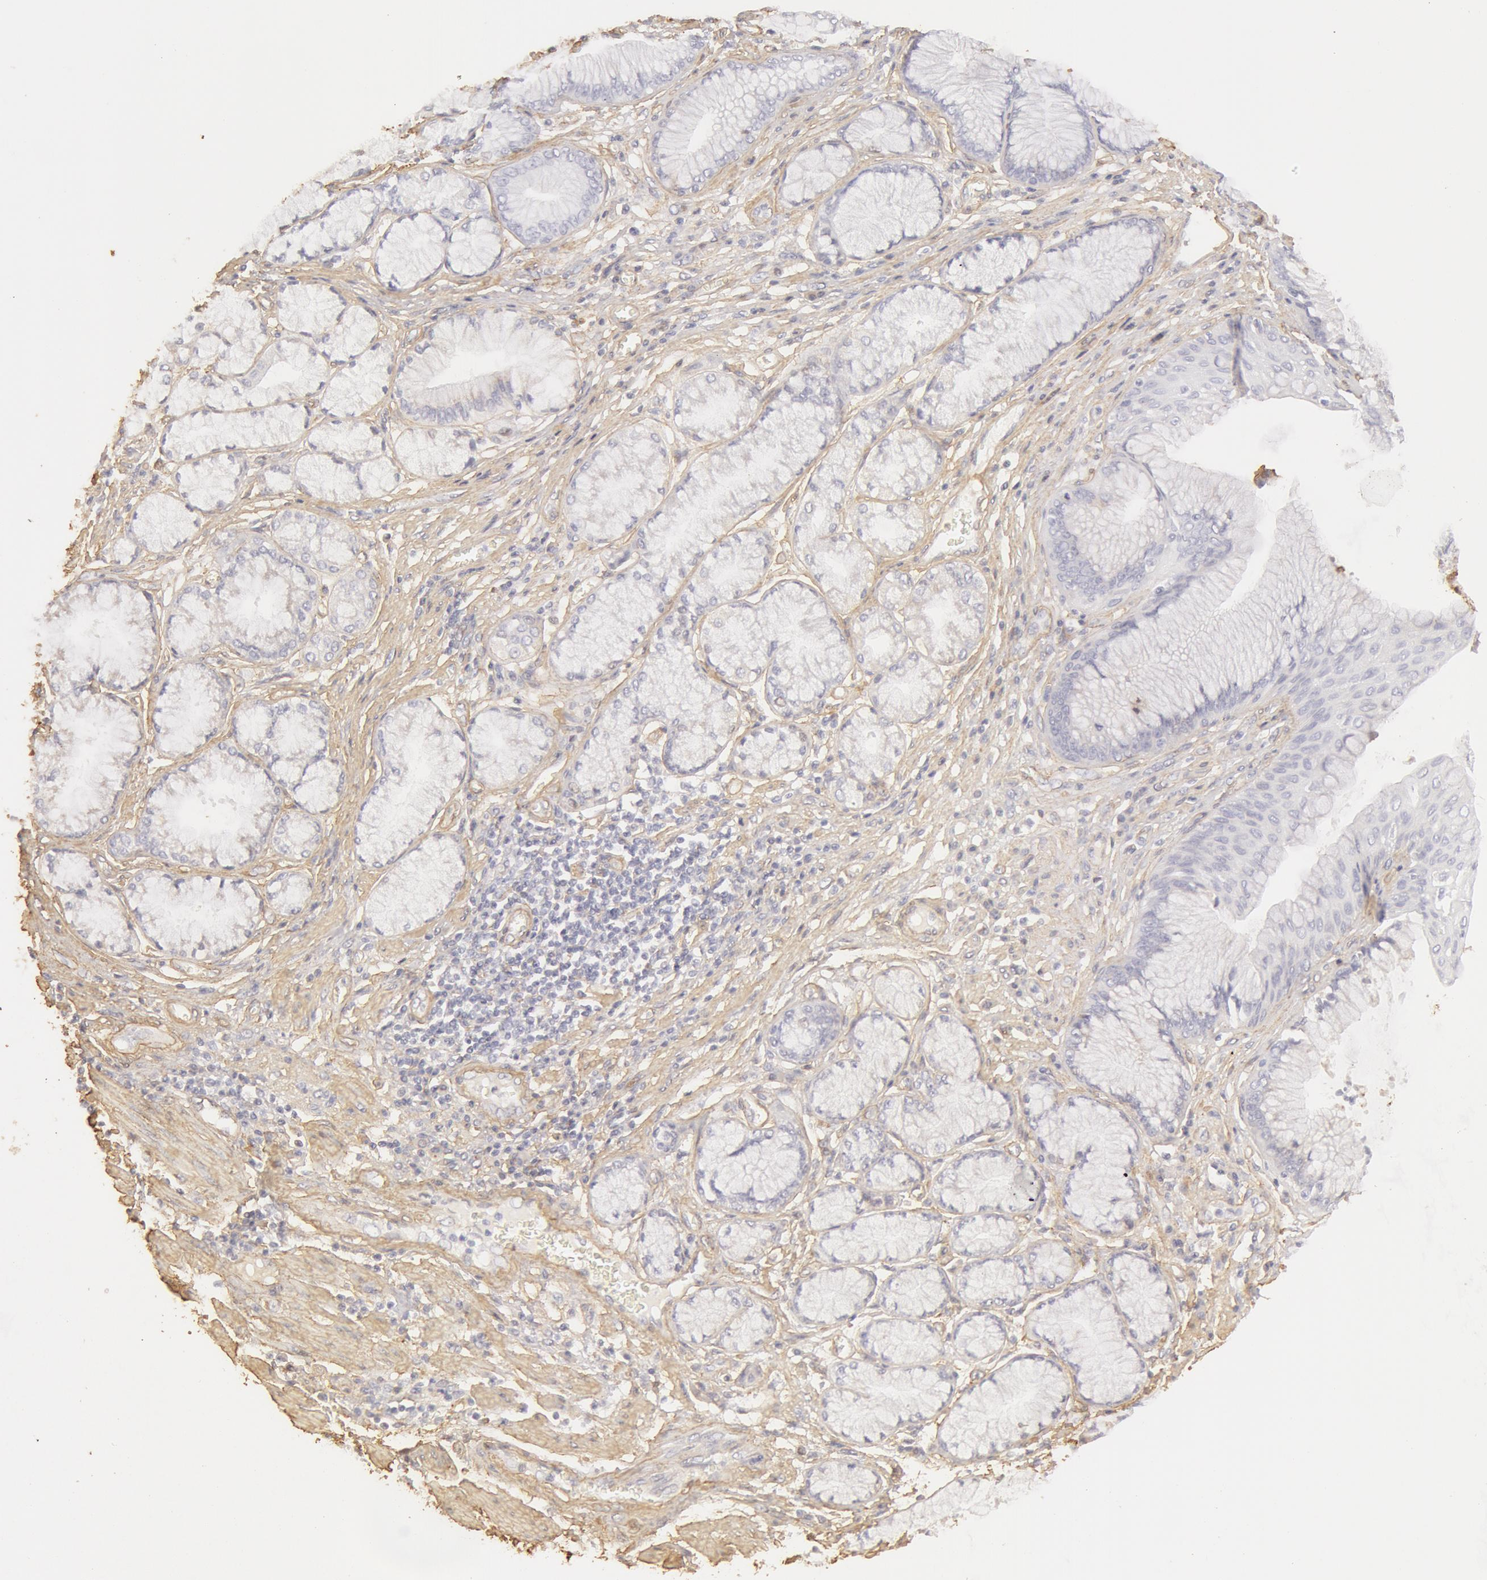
{"staining": {"intensity": "negative", "quantity": "none", "location": "none"}, "tissue": "stomach cancer", "cell_type": "Tumor cells", "image_type": "cancer", "snomed": [{"axis": "morphology", "description": "Adenocarcinoma, NOS"}, {"axis": "topography", "description": "Pancreas"}, {"axis": "topography", "description": "Stomach, upper"}], "caption": "The photomicrograph demonstrates no staining of tumor cells in stomach cancer (adenocarcinoma).", "gene": "COL4A1", "patient": {"sex": "male", "age": 77}}